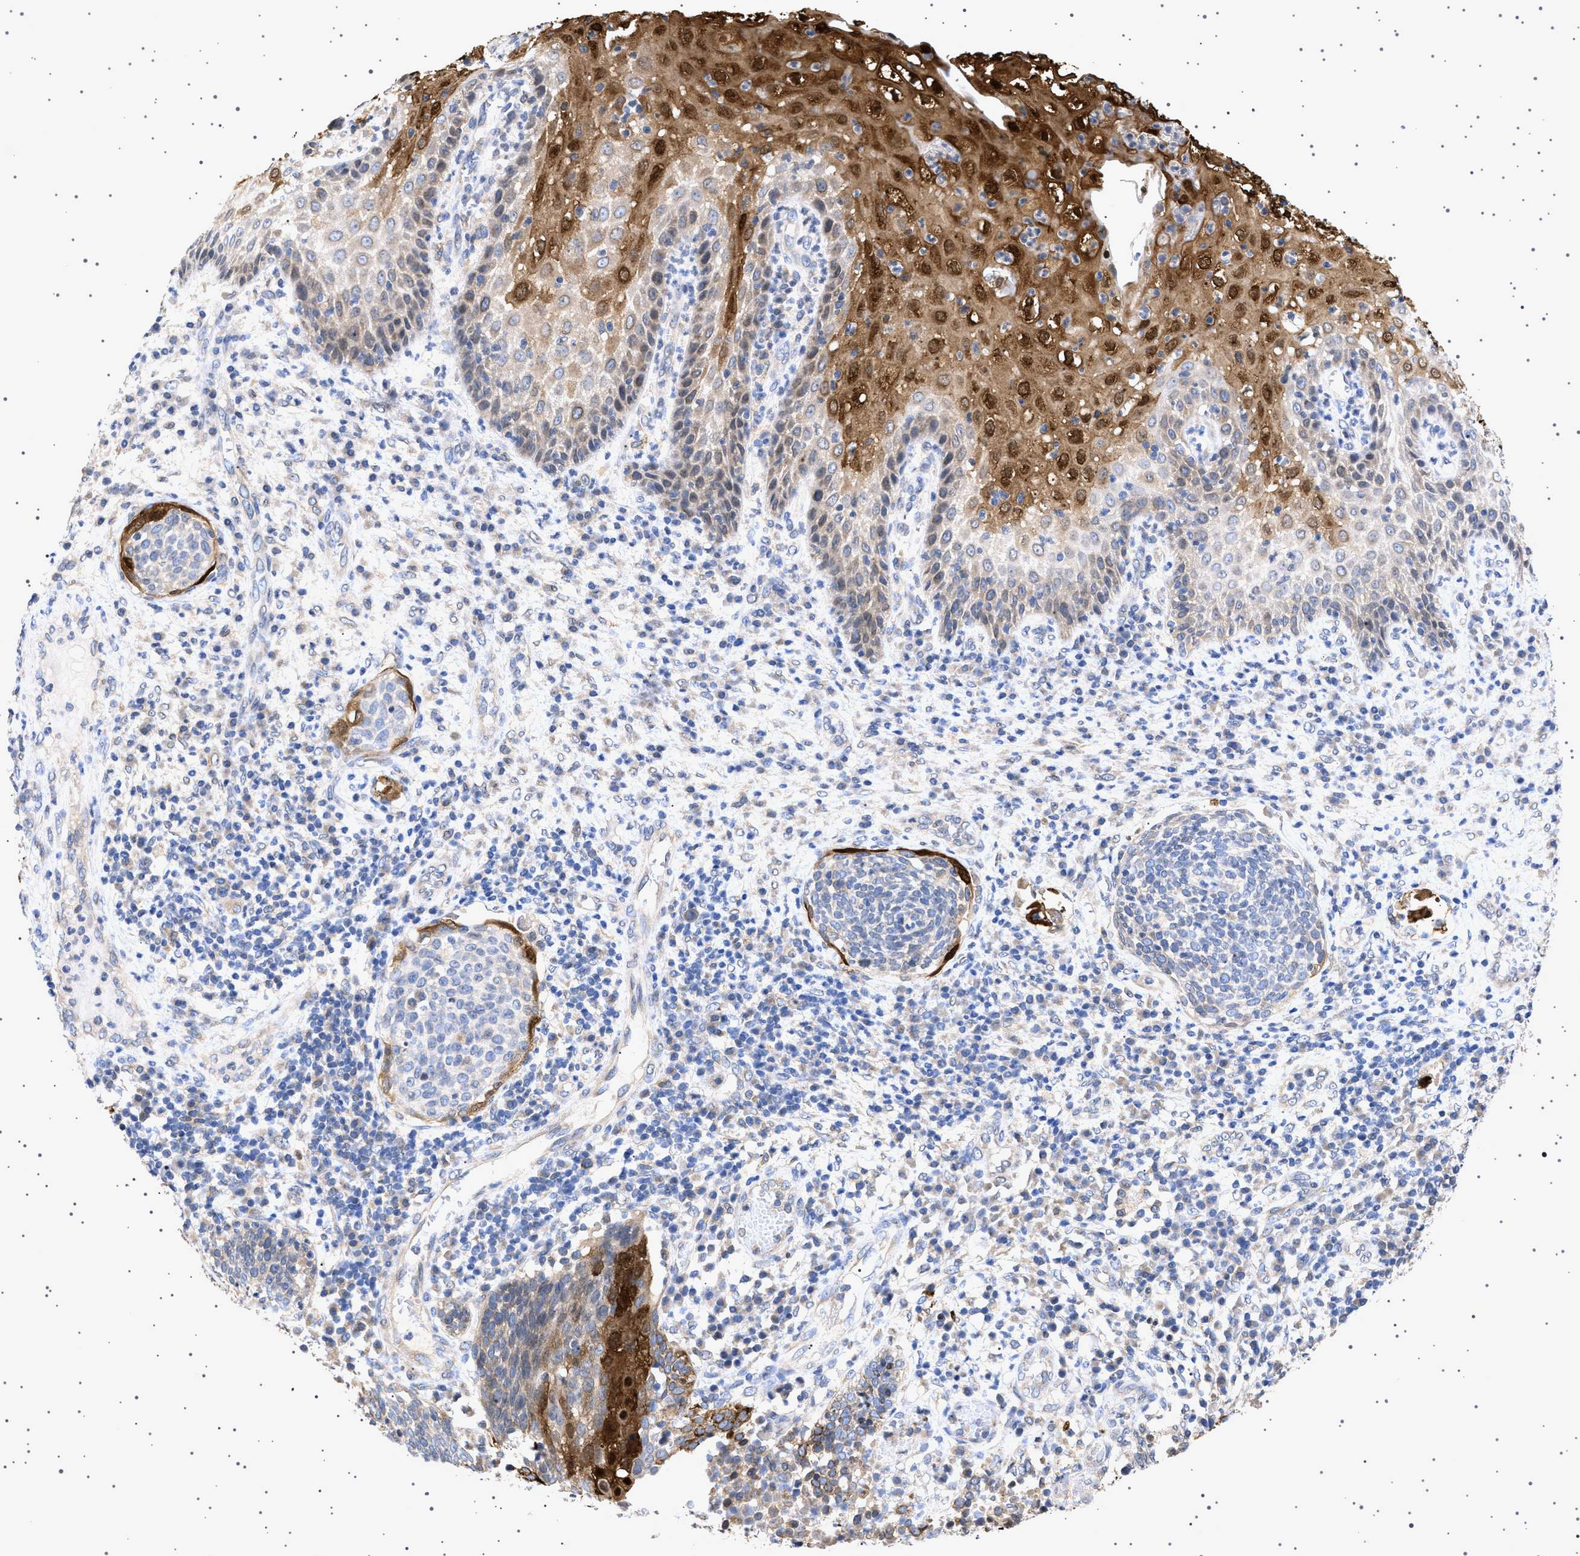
{"staining": {"intensity": "negative", "quantity": "none", "location": "none"}, "tissue": "cervical cancer", "cell_type": "Tumor cells", "image_type": "cancer", "snomed": [{"axis": "morphology", "description": "Squamous cell carcinoma, NOS"}, {"axis": "topography", "description": "Cervix"}], "caption": "Immunohistochemistry image of neoplastic tissue: human cervical cancer (squamous cell carcinoma) stained with DAB (3,3'-diaminobenzidine) reveals no significant protein expression in tumor cells.", "gene": "NUP93", "patient": {"sex": "female", "age": 34}}